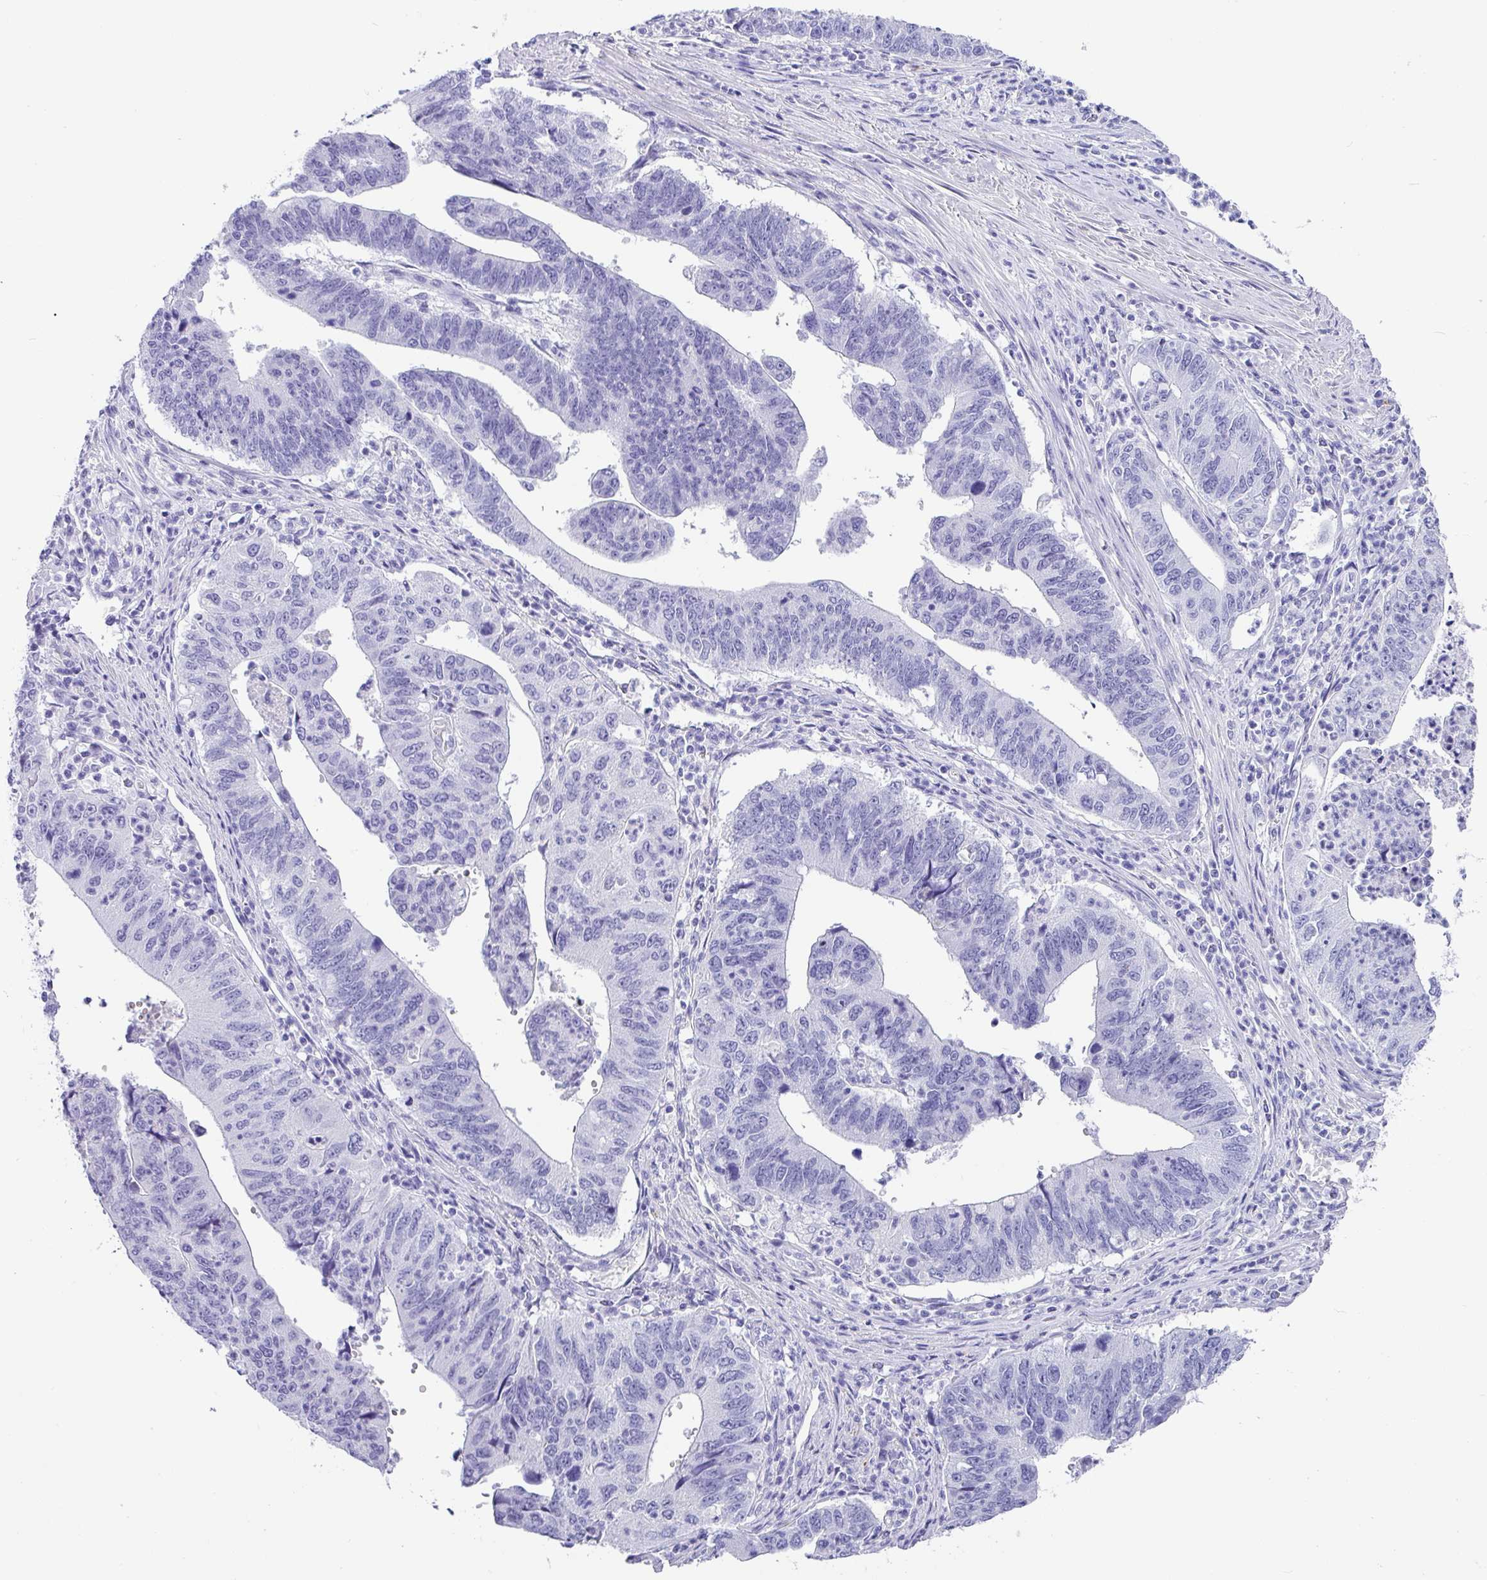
{"staining": {"intensity": "negative", "quantity": "none", "location": "none"}, "tissue": "stomach cancer", "cell_type": "Tumor cells", "image_type": "cancer", "snomed": [{"axis": "morphology", "description": "Adenocarcinoma, NOS"}, {"axis": "topography", "description": "Stomach"}], "caption": "Image shows no protein positivity in tumor cells of stomach adenocarcinoma tissue.", "gene": "ZG16", "patient": {"sex": "male", "age": 59}}